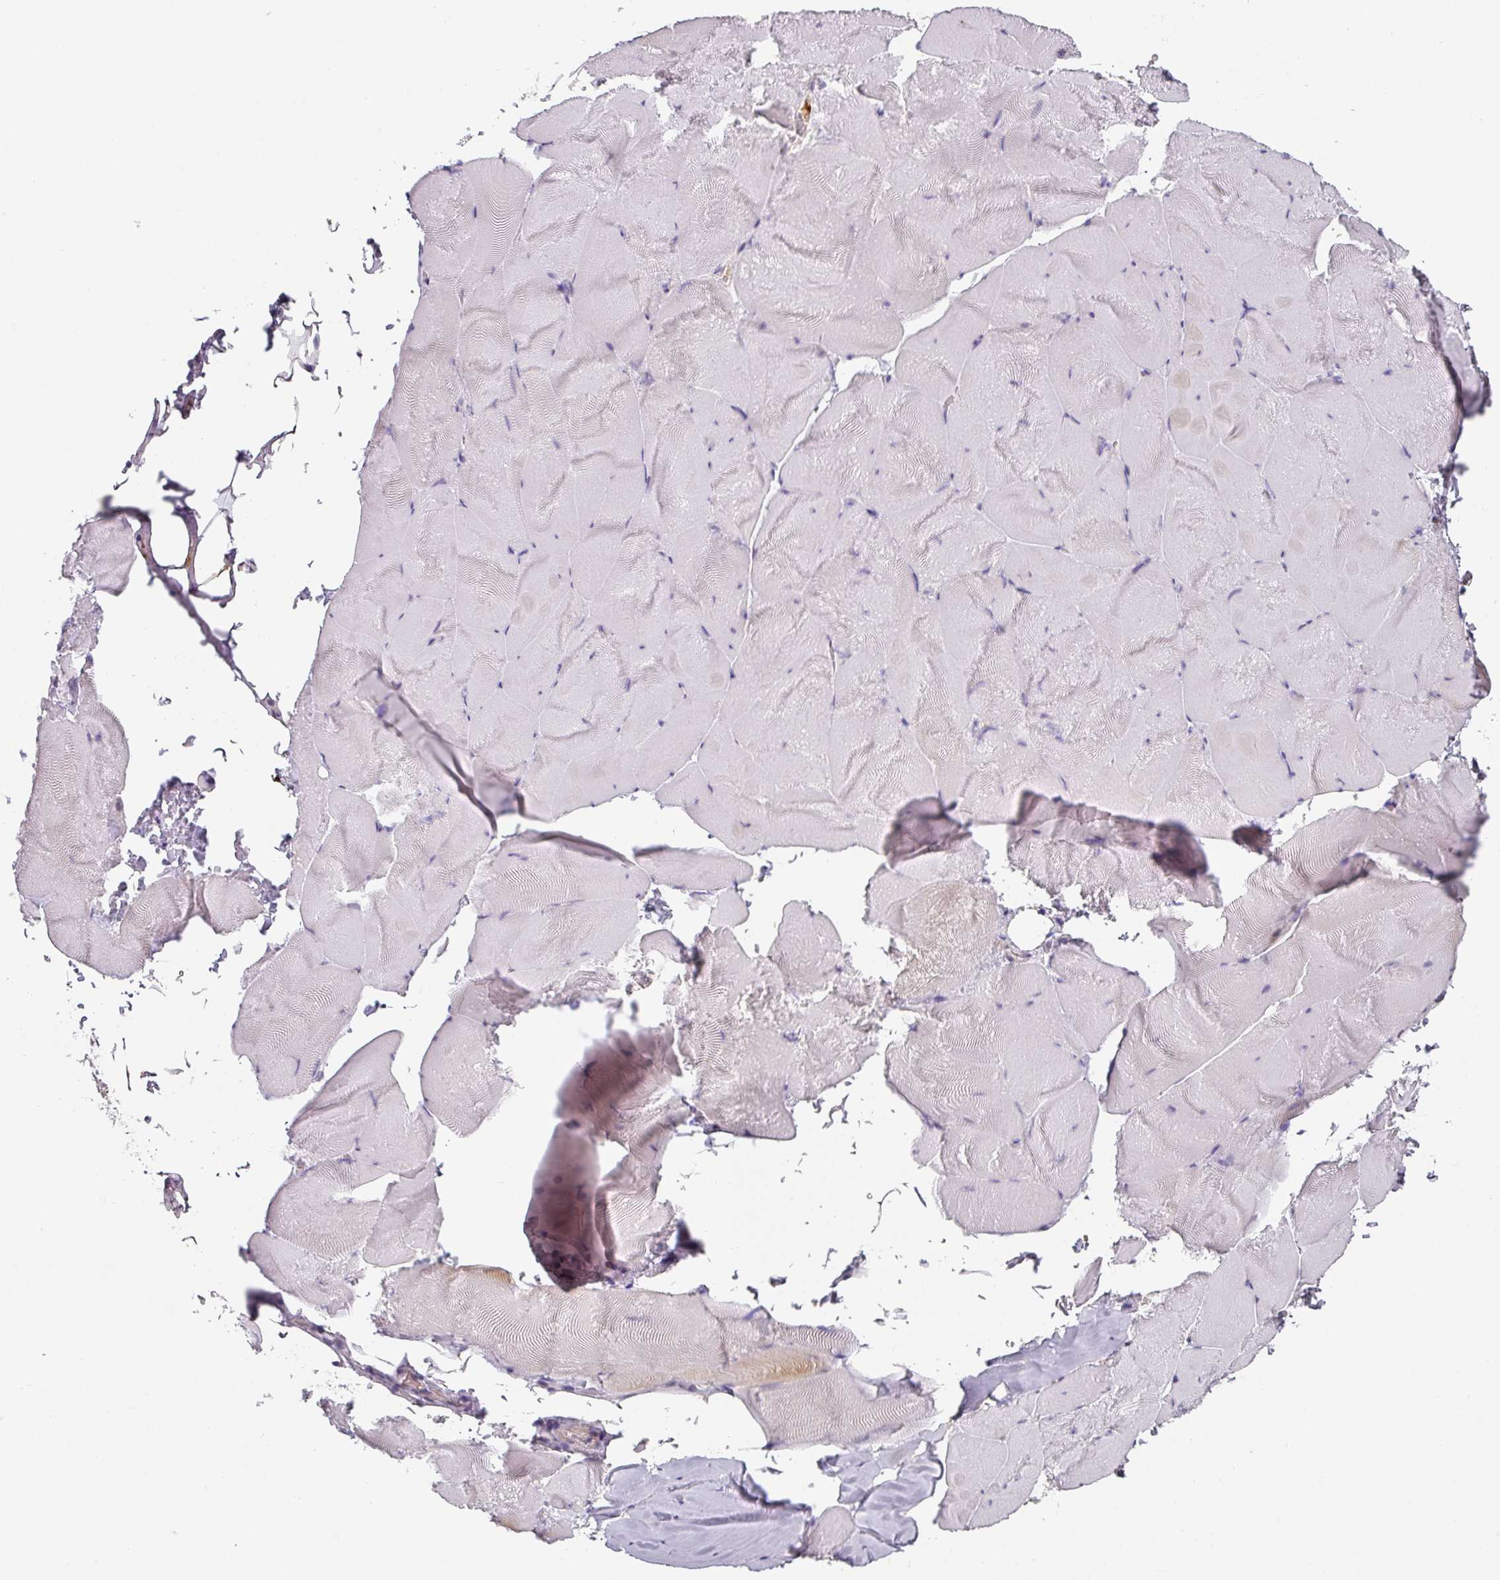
{"staining": {"intensity": "negative", "quantity": "none", "location": "none"}, "tissue": "skeletal muscle", "cell_type": "Myocytes", "image_type": "normal", "snomed": [{"axis": "morphology", "description": "Normal tissue, NOS"}, {"axis": "topography", "description": "Skeletal muscle"}], "caption": "IHC of benign skeletal muscle exhibits no staining in myocytes. (Stains: DAB immunohistochemistry with hematoxylin counter stain, Microscopy: brightfield microscopy at high magnification).", "gene": "C1QB", "patient": {"sex": "female", "age": 64}}